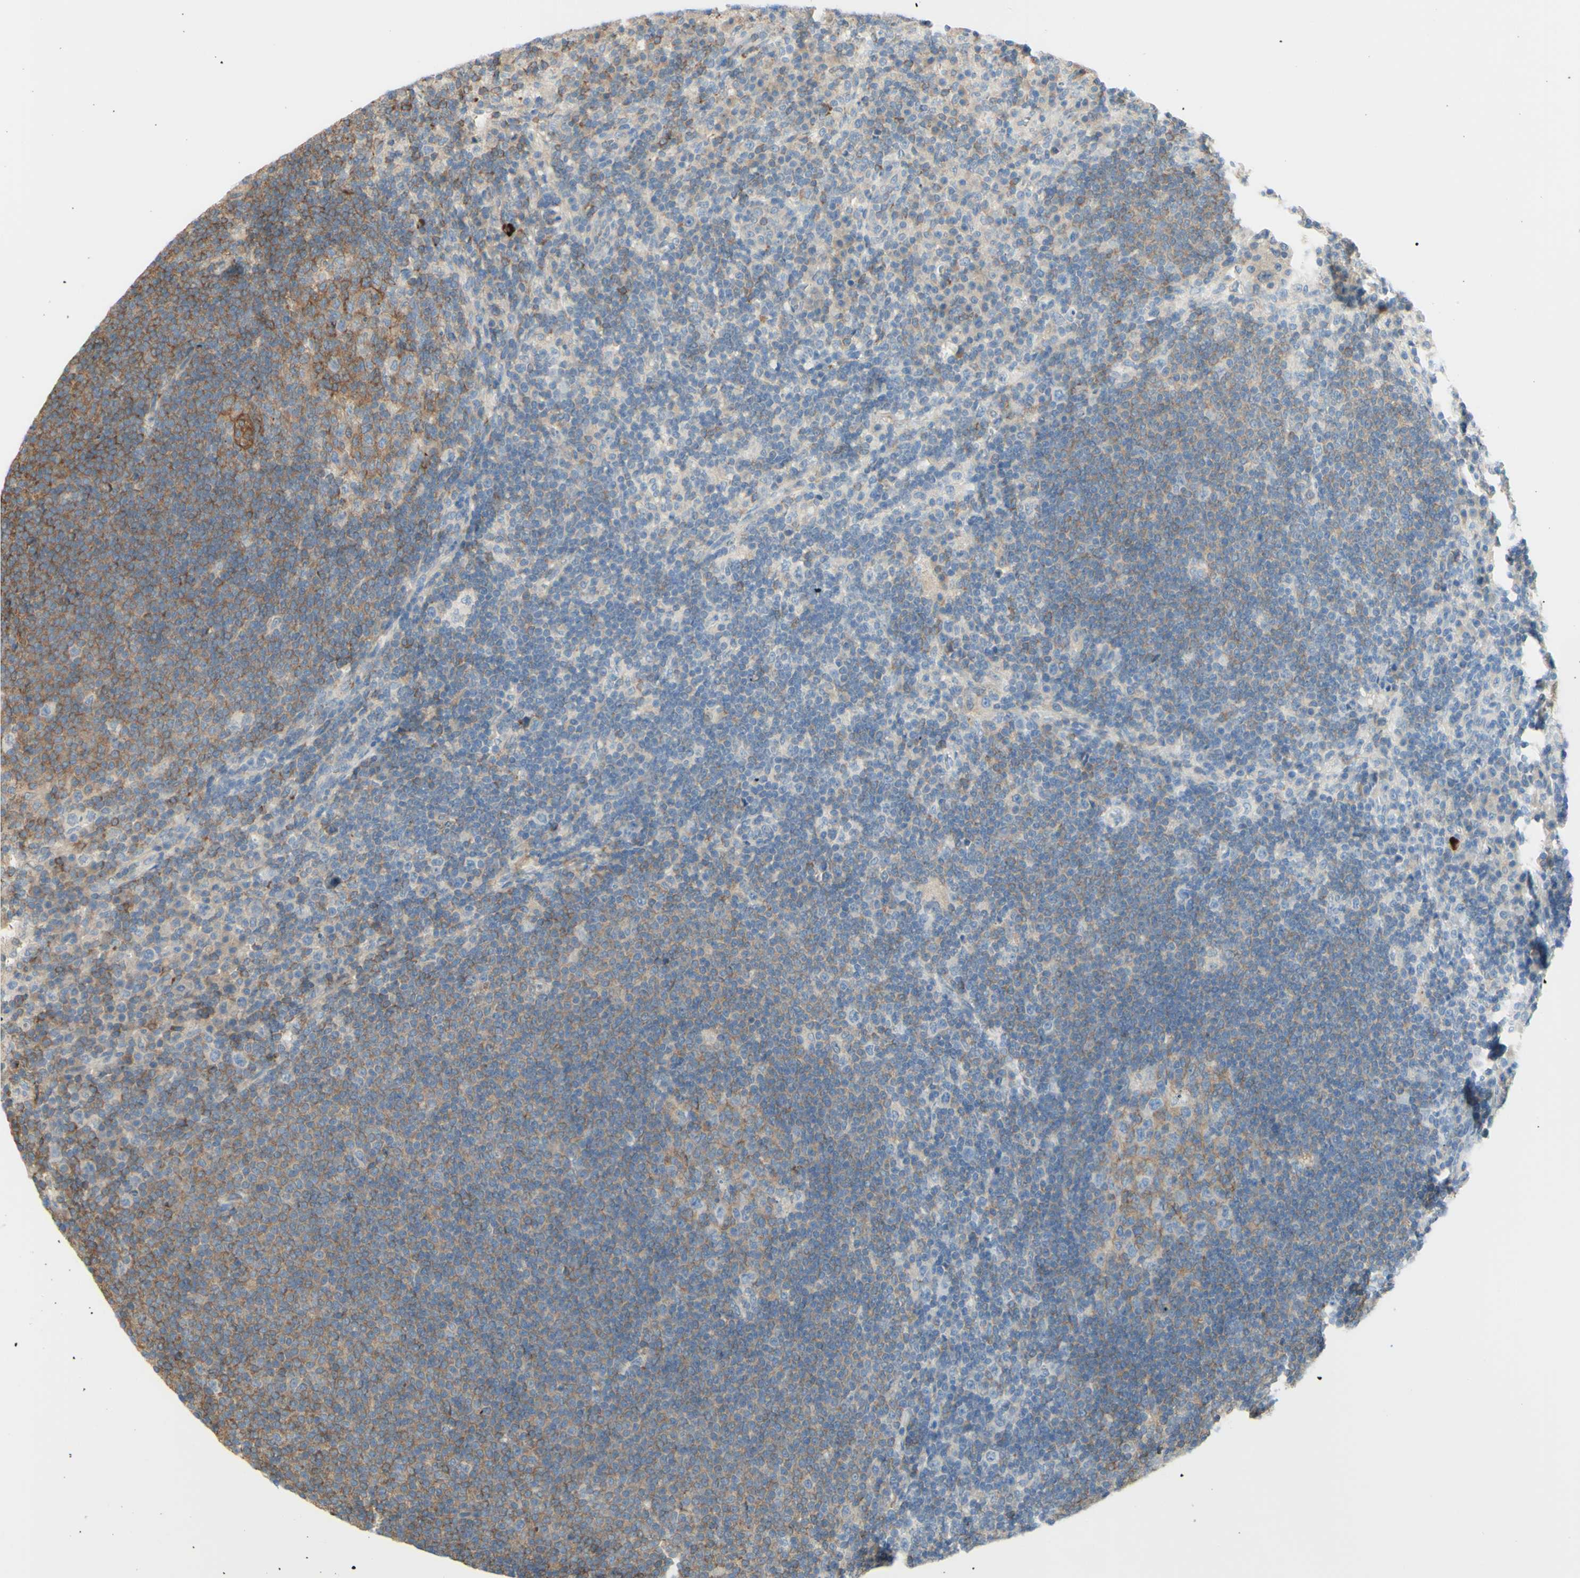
{"staining": {"intensity": "moderate", "quantity": ">75%", "location": "cytoplasmic/membranous"}, "tissue": "lymph node", "cell_type": "Germinal center cells", "image_type": "normal", "snomed": [{"axis": "morphology", "description": "Normal tissue, NOS"}, {"axis": "topography", "description": "Lymph node"}], "caption": "The micrograph exhibits a brown stain indicating the presence of a protein in the cytoplasmic/membranous of germinal center cells in lymph node.", "gene": "MTM1", "patient": {"sex": "female", "age": 53}}